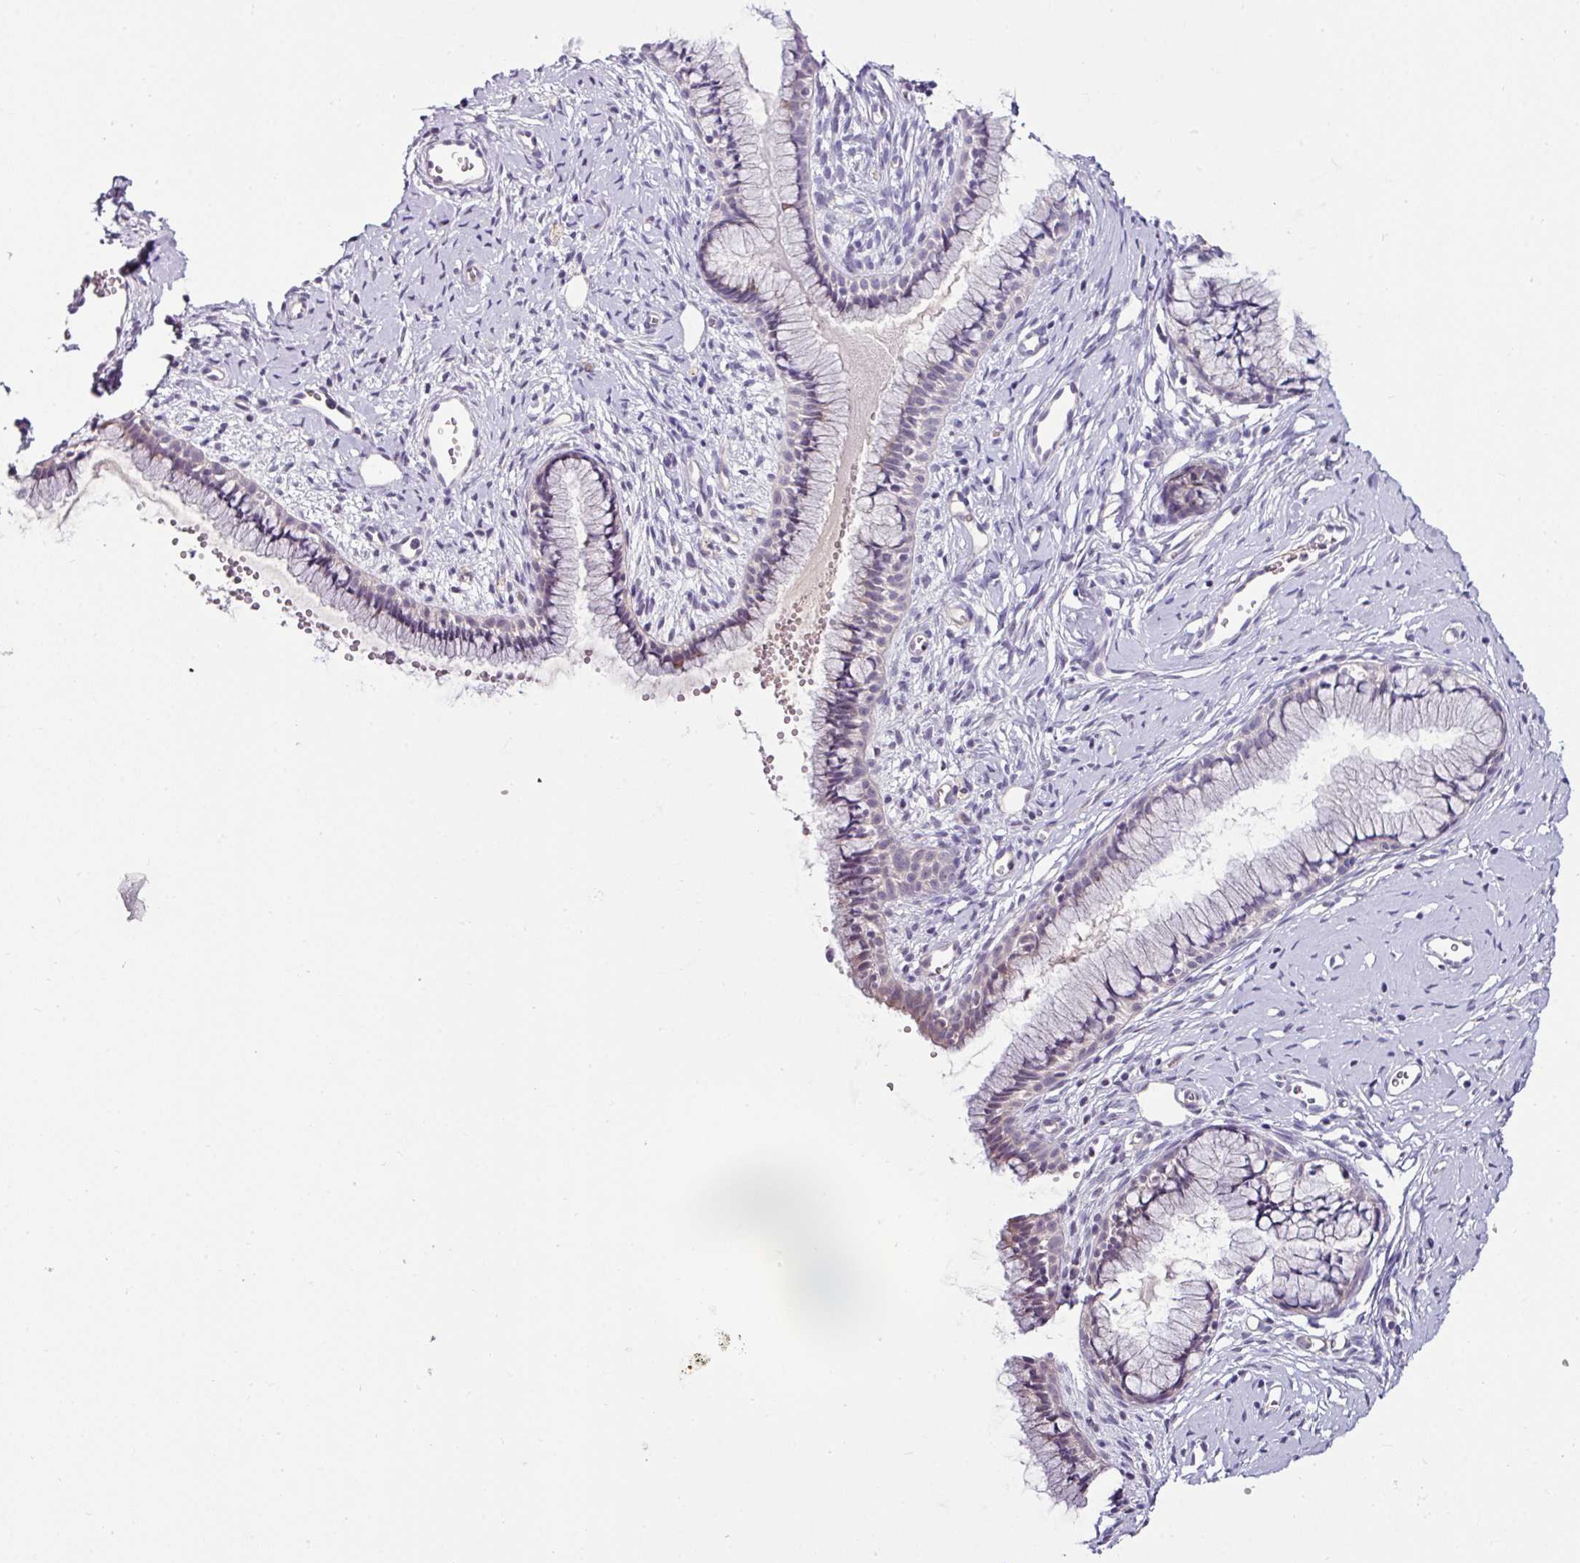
{"staining": {"intensity": "negative", "quantity": "none", "location": "none"}, "tissue": "cervix", "cell_type": "Glandular cells", "image_type": "normal", "snomed": [{"axis": "morphology", "description": "Normal tissue, NOS"}, {"axis": "topography", "description": "Cervix"}], "caption": "Immunohistochemistry image of unremarkable cervix: human cervix stained with DAB displays no significant protein staining in glandular cells. (DAB (3,3'-diaminobenzidine) immunohistochemistry (IHC) visualized using brightfield microscopy, high magnification).", "gene": "NAPSA", "patient": {"sex": "female", "age": 40}}